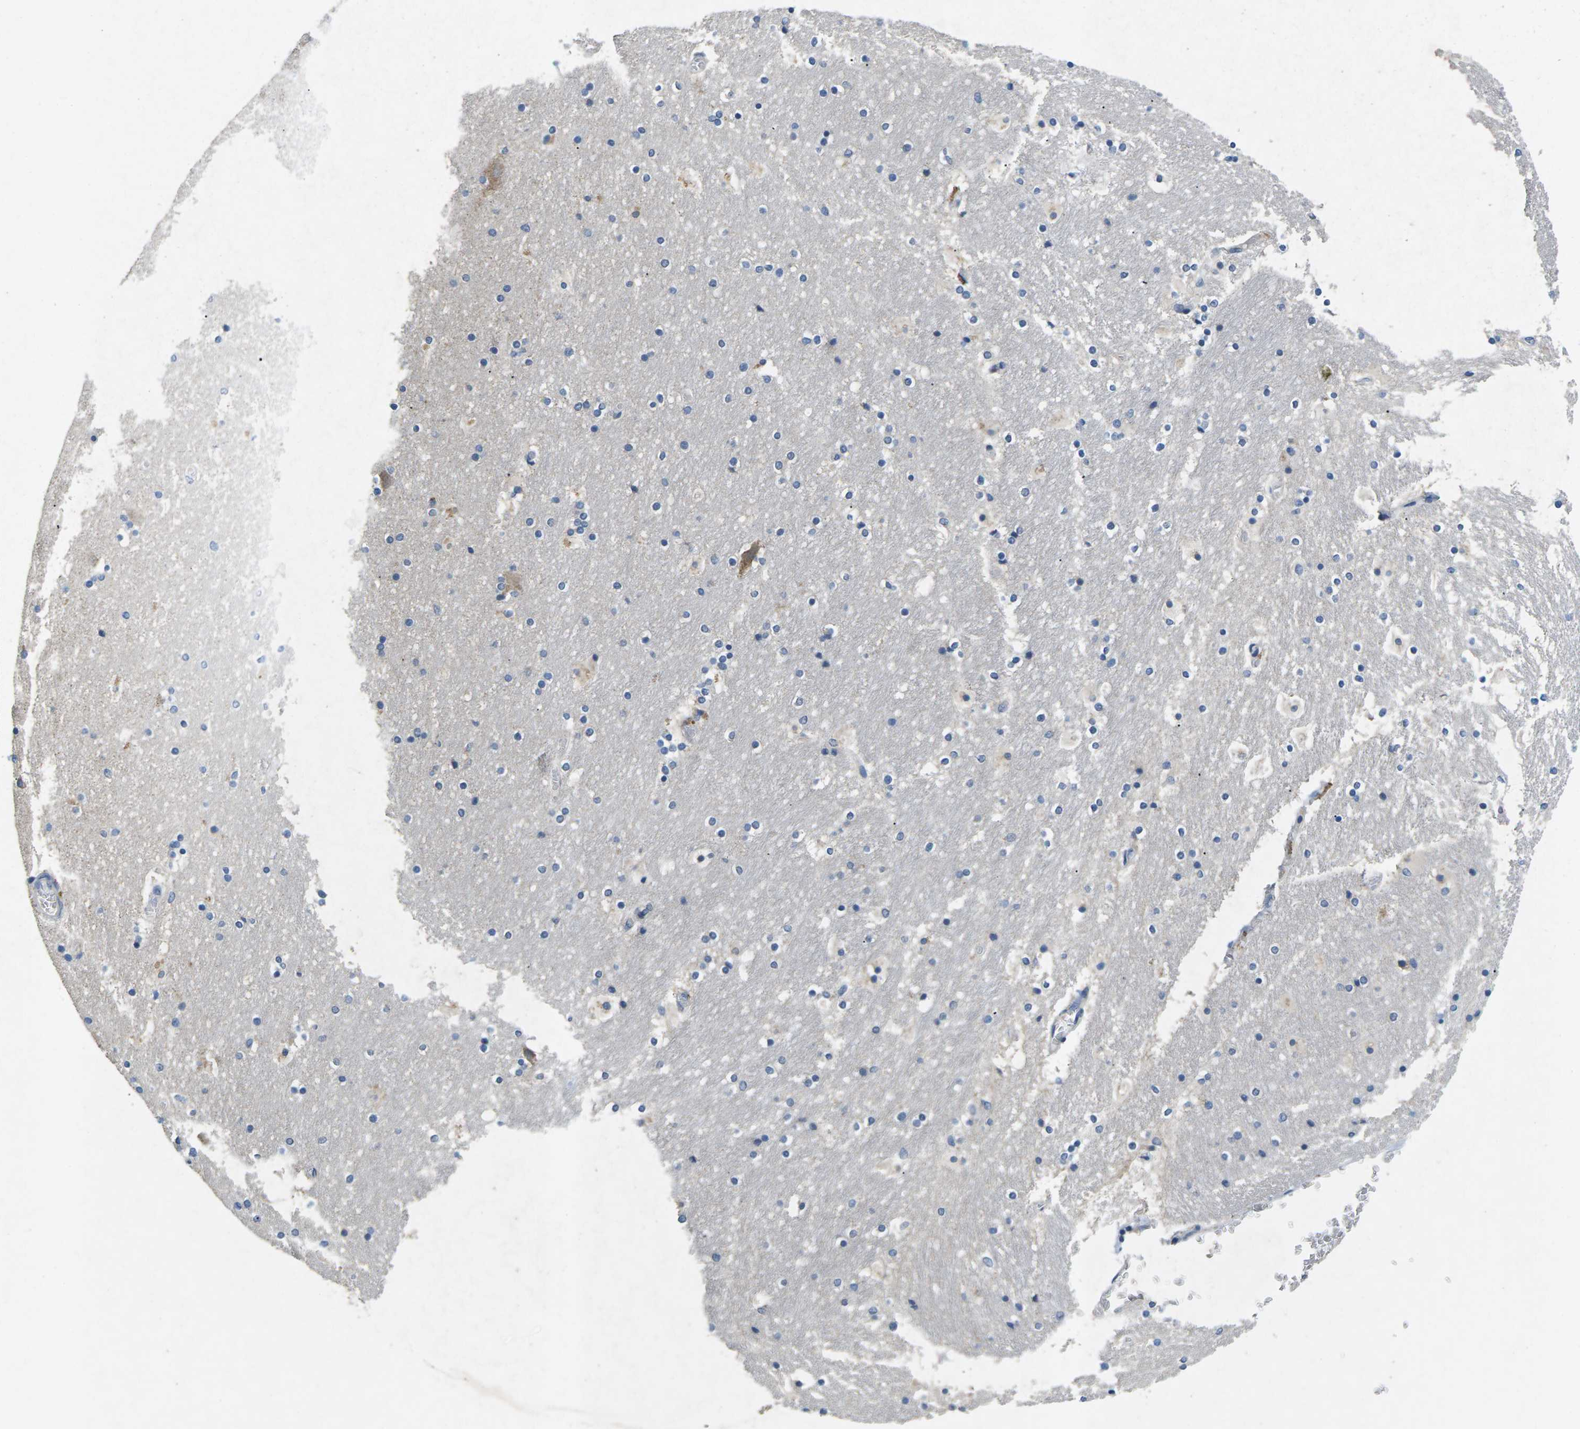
{"staining": {"intensity": "weak", "quantity": "<25%", "location": "cytoplasmic/membranous"}, "tissue": "hippocampus", "cell_type": "Glial cells", "image_type": "normal", "snomed": [{"axis": "morphology", "description": "Normal tissue, NOS"}, {"axis": "topography", "description": "Hippocampus"}], "caption": "Protein analysis of benign hippocampus shows no significant expression in glial cells.", "gene": "ERGIC3", "patient": {"sex": "male", "age": 45}}